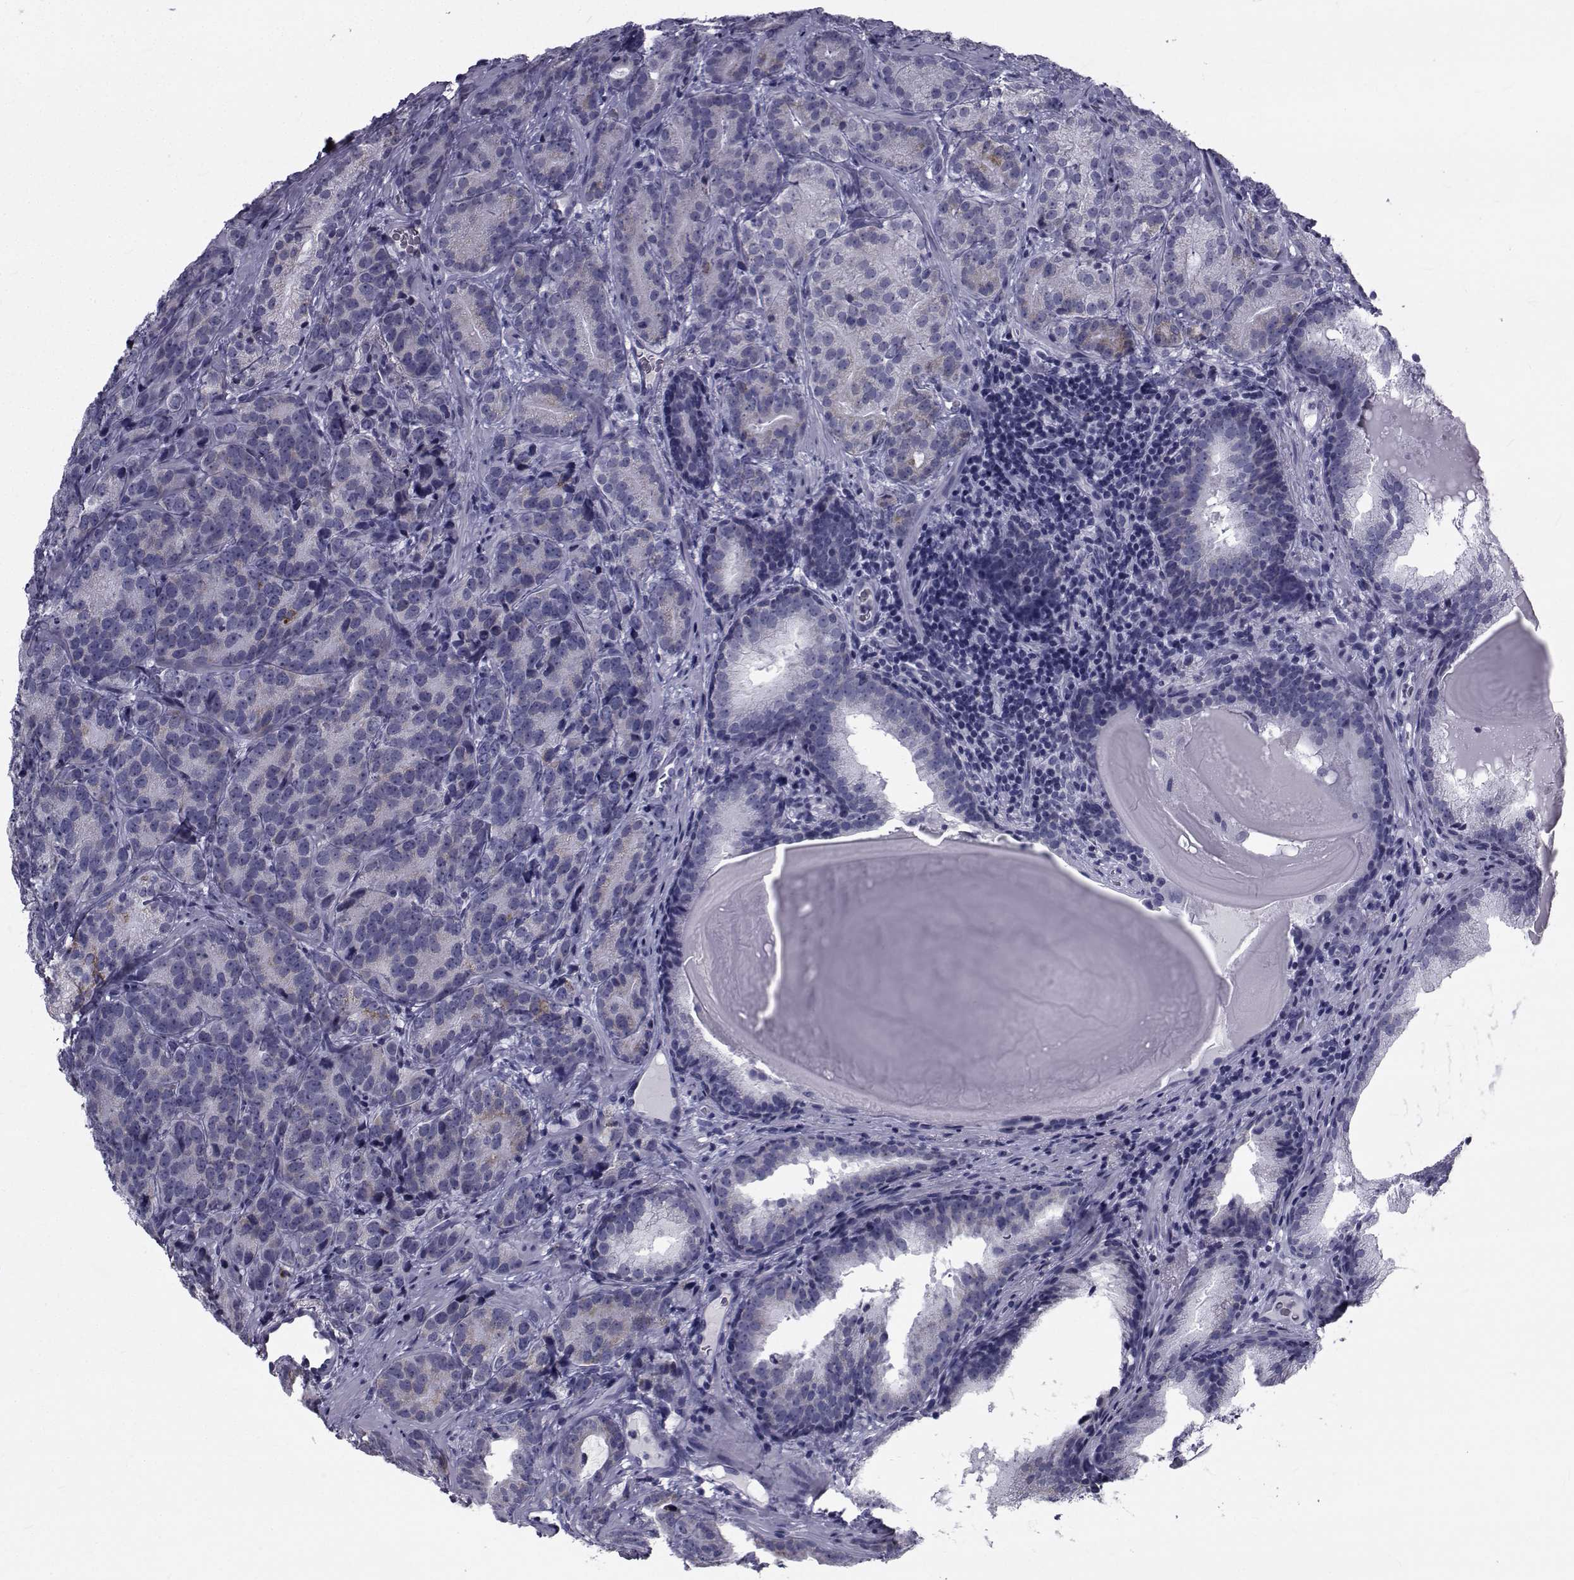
{"staining": {"intensity": "moderate", "quantity": "<25%", "location": "cytoplasmic/membranous"}, "tissue": "prostate cancer", "cell_type": "Tumor cells", "image_type": "cancer", "snomed": [{"axis": "morphology", "description": "Adenocarcinoma, NOS"}, {"axis": "topography", "description": "Prostate"}], "caption": "IHC (DAB (3,3'-diaminobenzidine)) staining of prostate cancer (adenocarcinoma) demonstrates moderate cytoplasmic/membranous protein staining in approximately <25% of tumor cells. (brown staining indicates protein expression, while blue staining denotes nuclei).", "gene": "FDXR", "patient": {"sex": "male", "age": 71}}